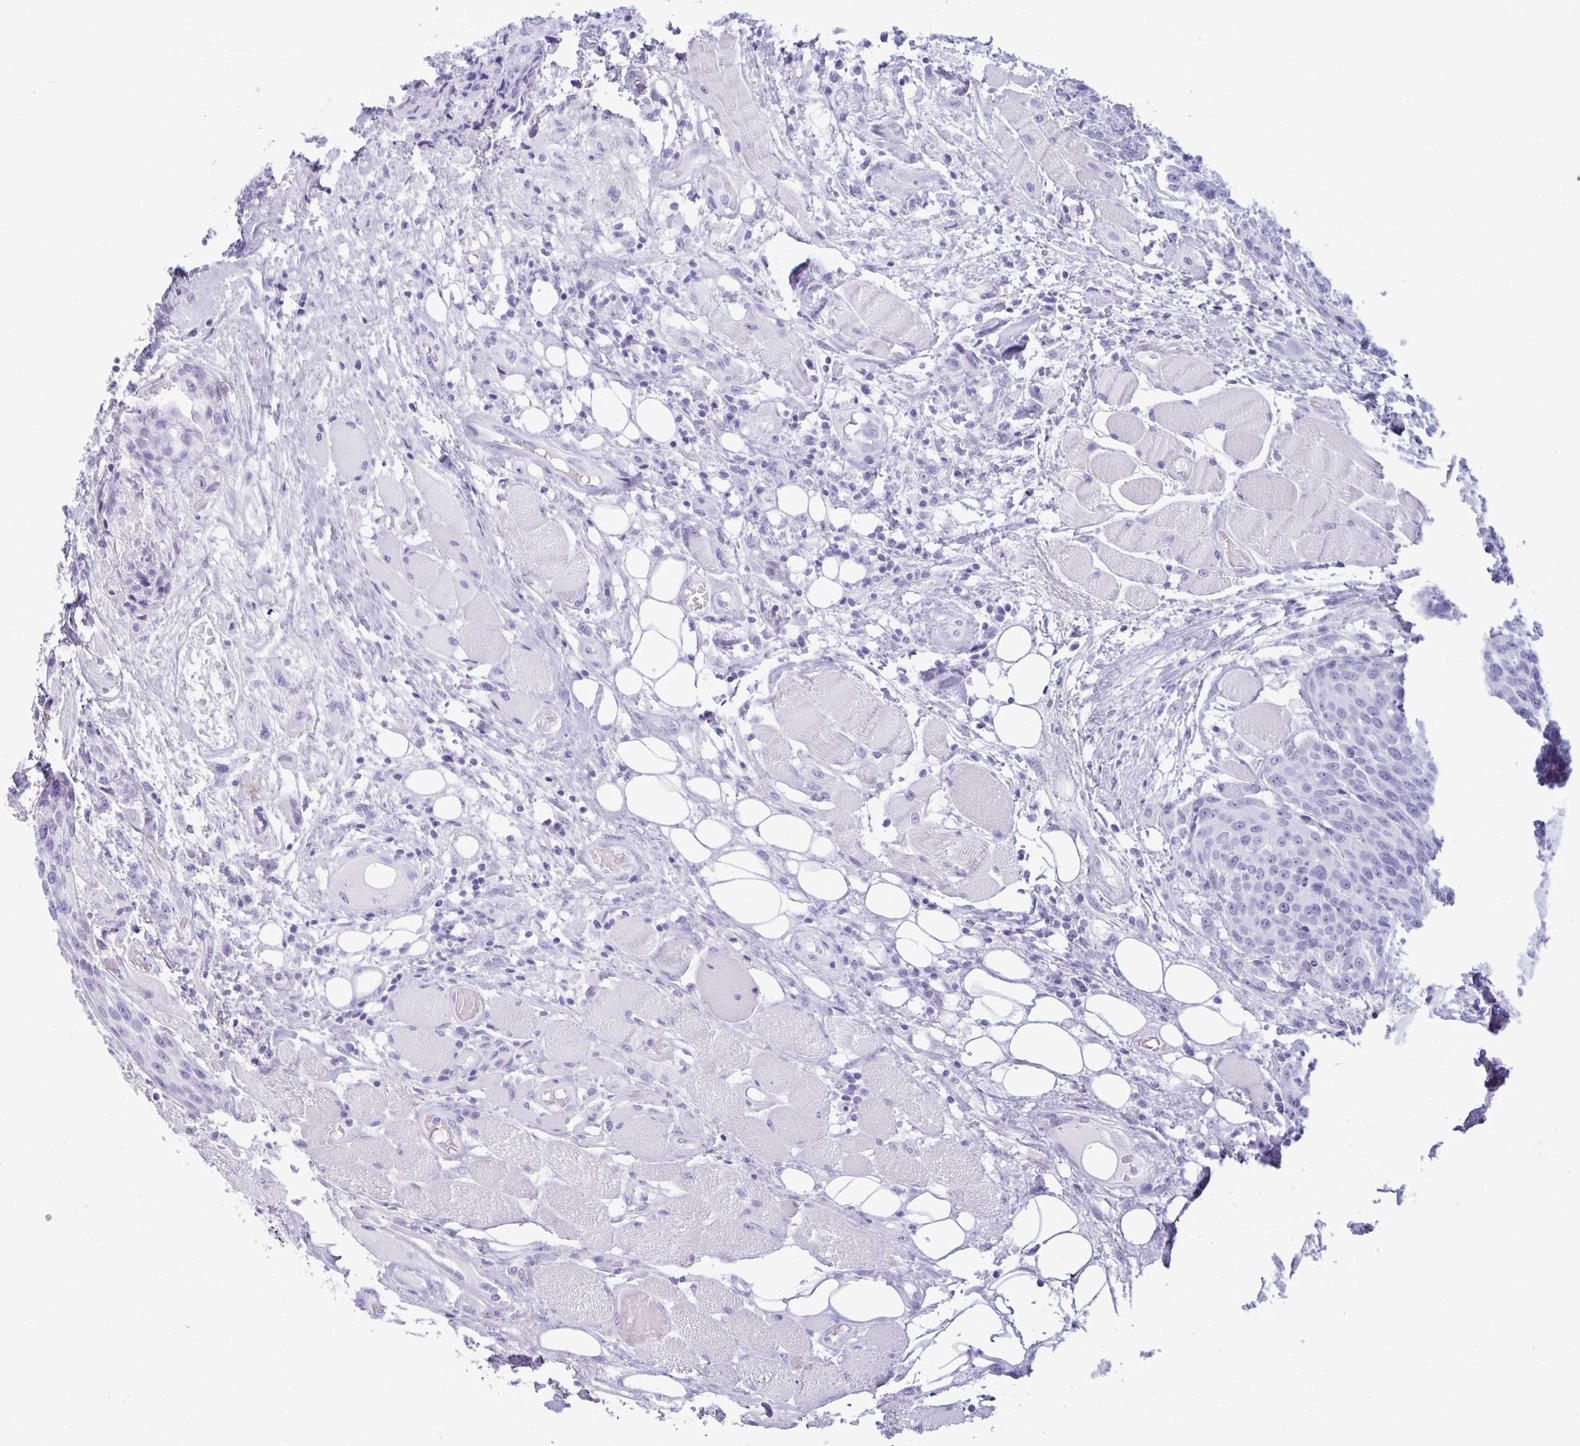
{"staining": {"intensity": "negative", "quantity": "none", "location": "none"}, "tissue": "head and neck cancer", "cell_type": "Tumor cells", "image_type": "cancer", "snomed": [{"axis": "morphology", "description": "Squamous cell carcinoma, NOS"}, {"axis": "topography", "description": "Oral tissue"}, {"axis": "topography", "description": "Head-Neck"}], "caption": "This is an immunohistochemistry micrograph of human head and neck cancer (squamous cell carcinoma). There is no staining in tumor cells.", "gene": "ANKRD60", "patient": {"sex": "male", "age": 64}}